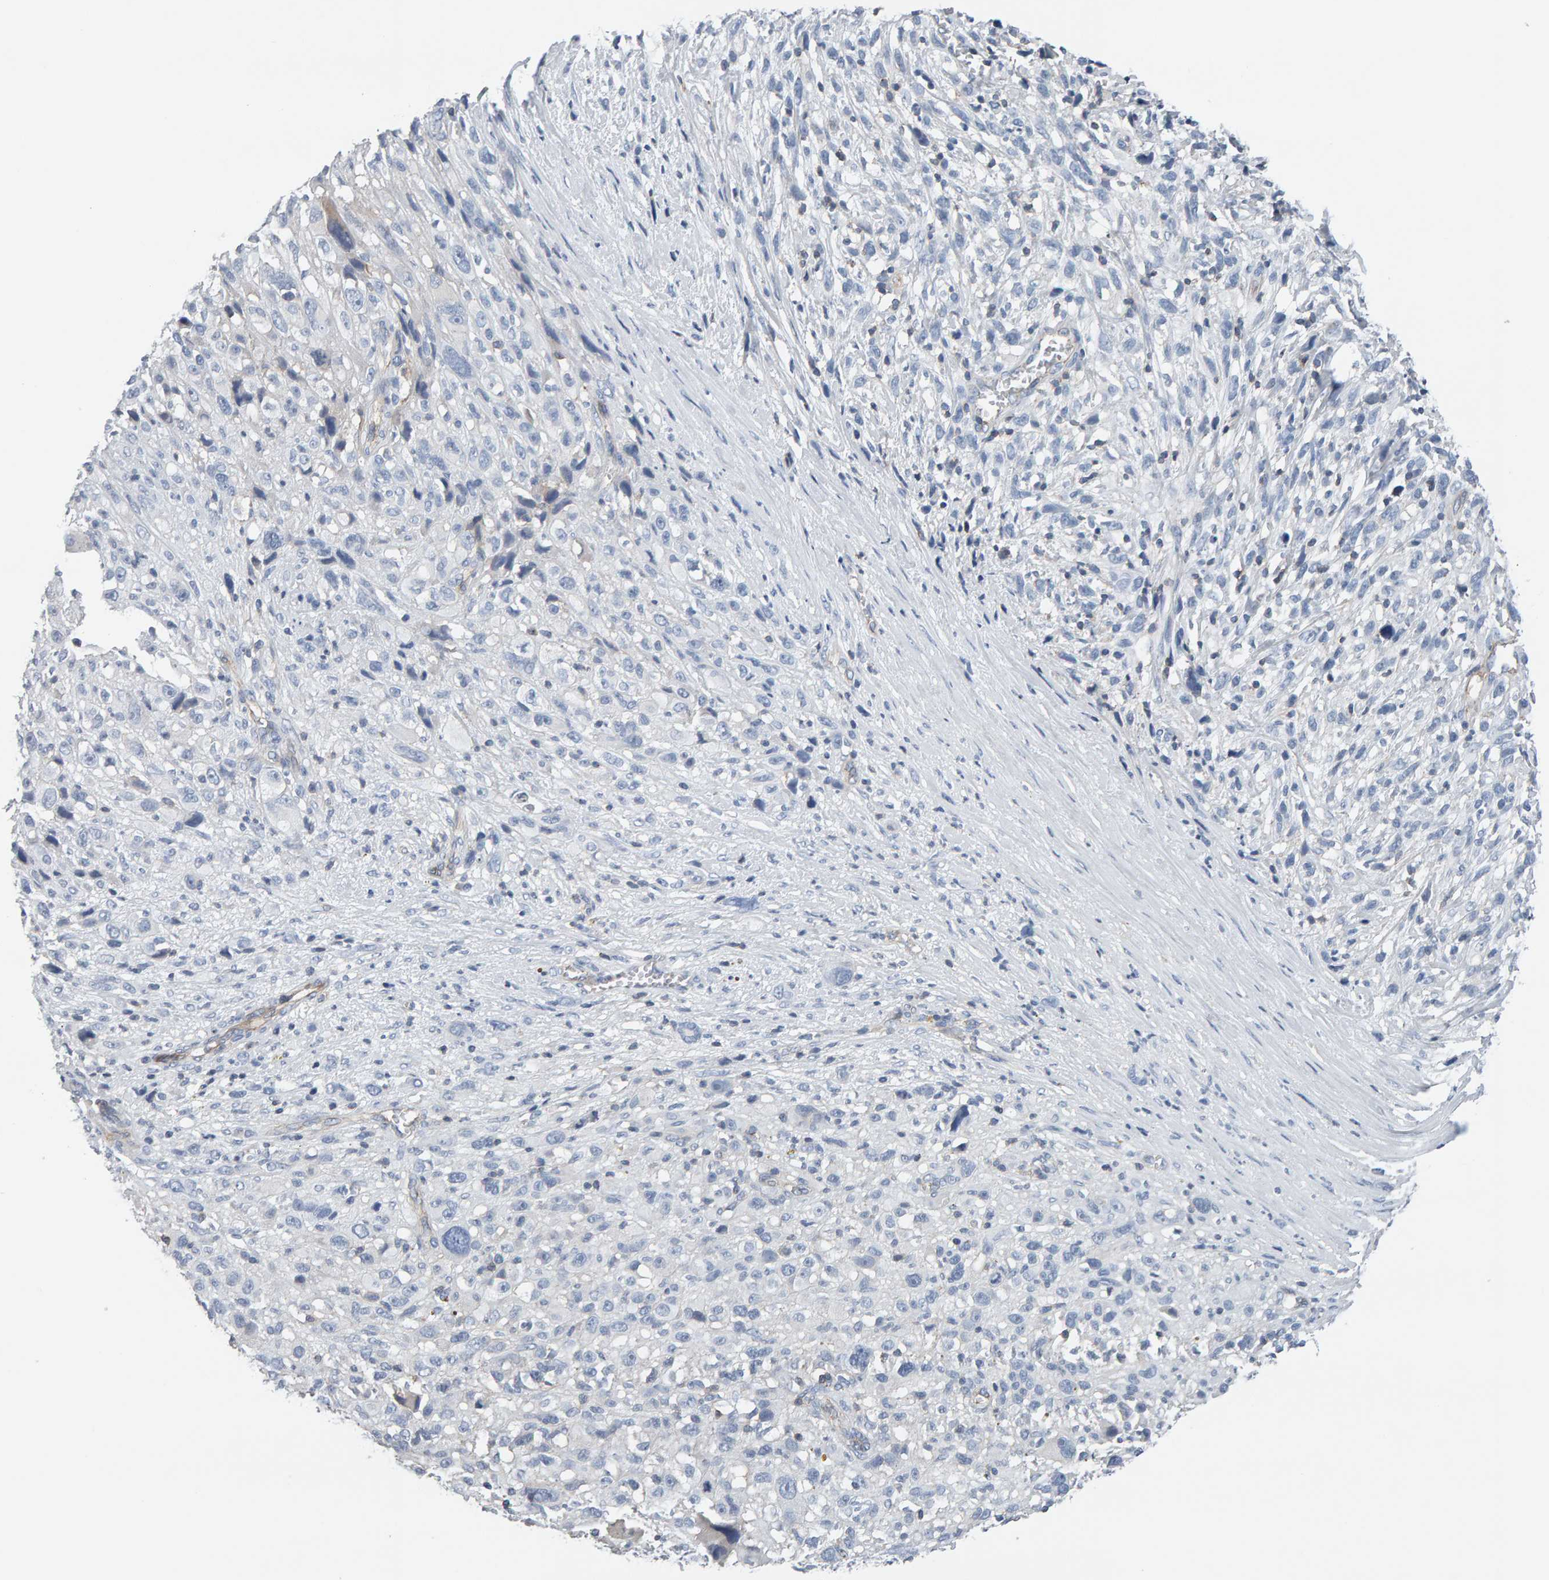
{"staining": {"intensity": "negative", "quantity": "none", "location": "none"}, "tissue": "melanoma", "cell_type": "Tumor cells", "image_type": "cancer", "snomed": [{"axis": "morphology", "description": "Malignant melanoma, NOS"}, {"axis": "topography", "description": "Skin"}], "caption": "Immunohistochemistry histopathology image of neoplastic tissue: human melanoma stained with DAB displays no significant protein staining in tumor cells.", "gene": "FYN", "patient": {"sex": "female", "age": 55}}